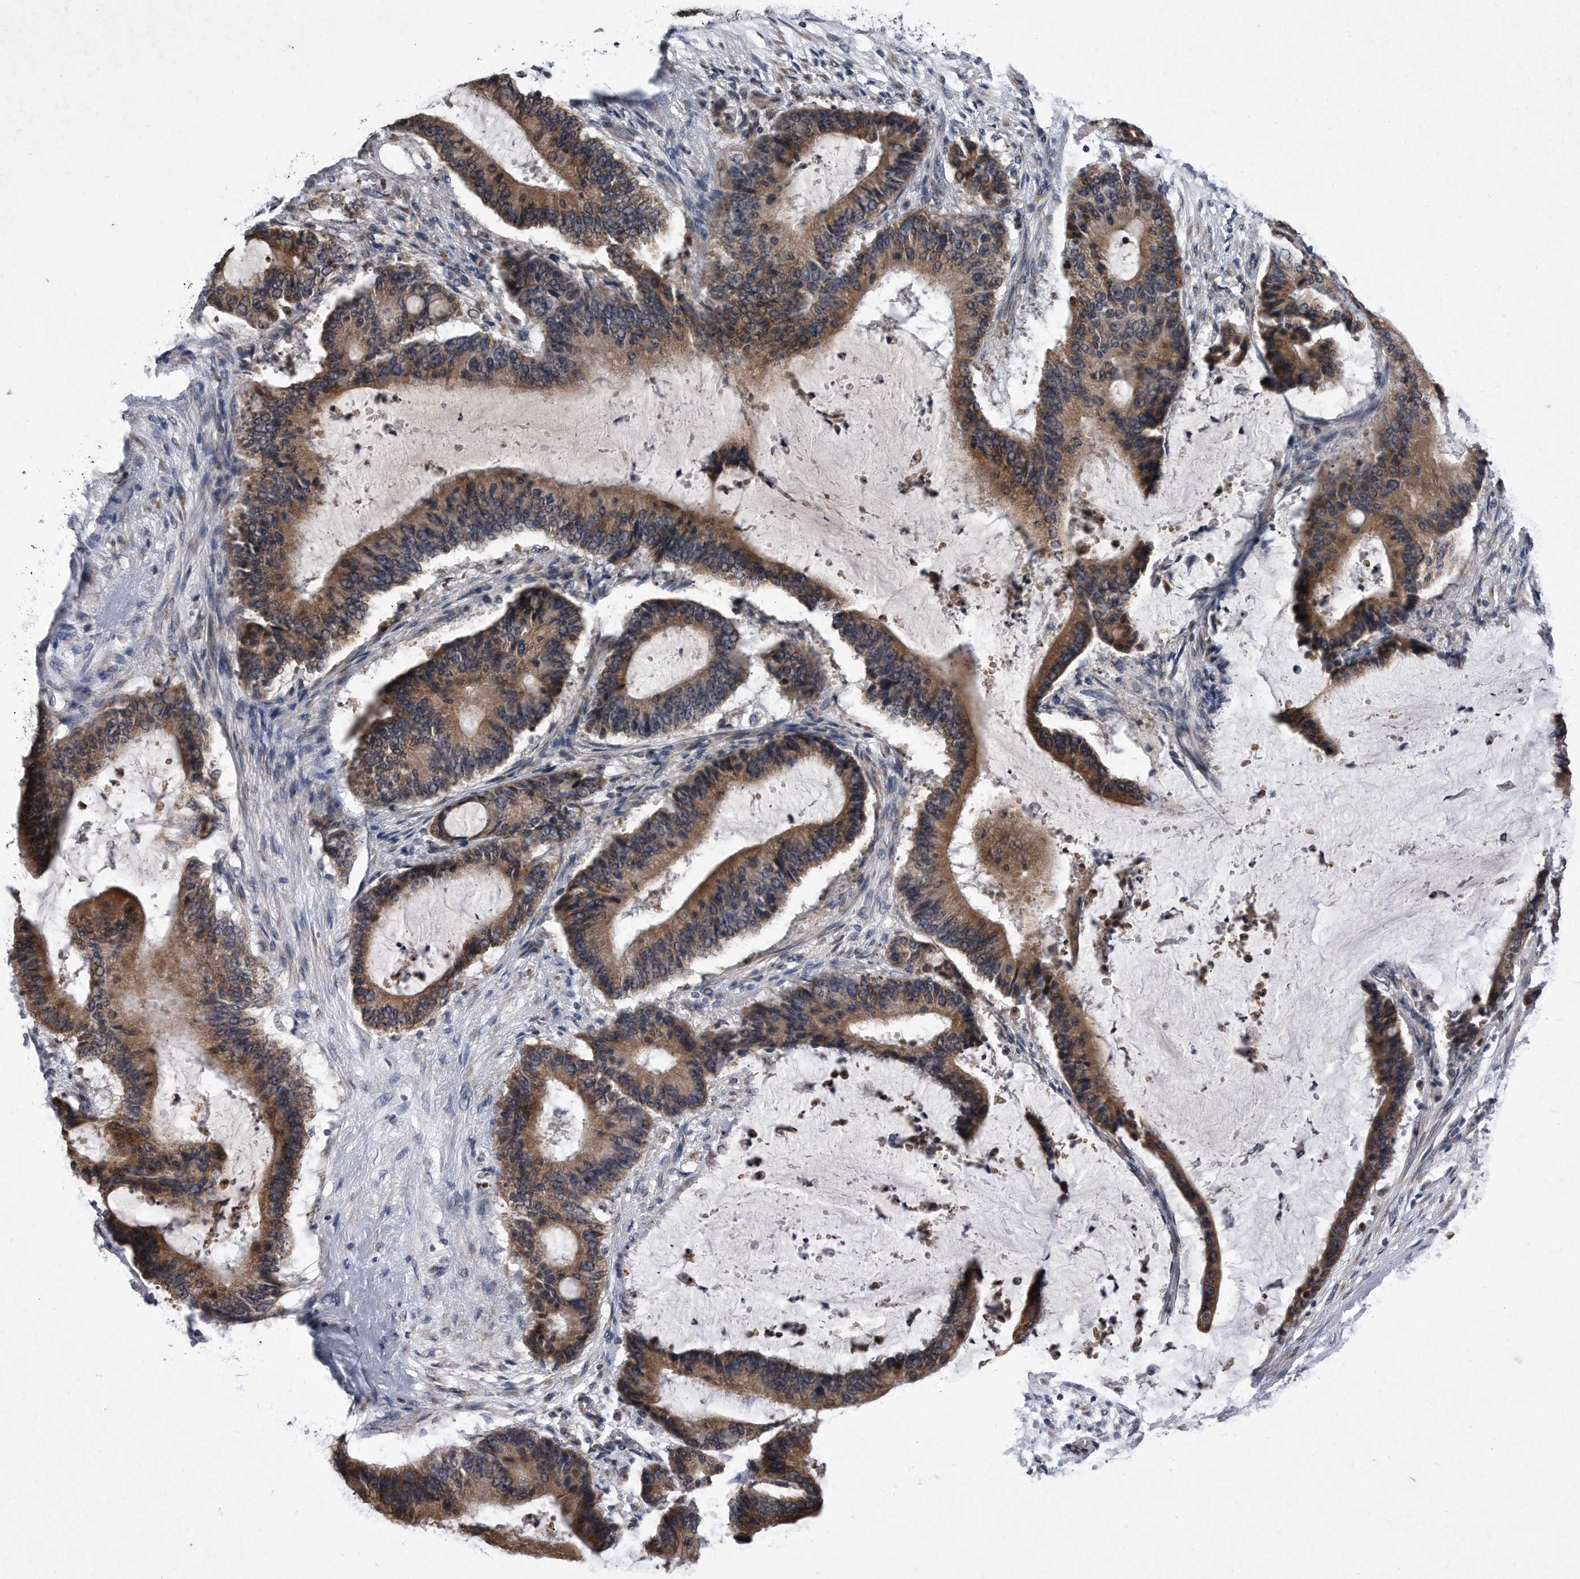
{"staining": {"intensity": "moderate", "quantity": ">75%", "location": "cytoplasmic/membranous"}, "tissue": "liver cancer", "cell_type": "Tumor cells", "image_type": "cancer", "snomed": [{"axis": "morphology", "description": "Normal tissue, NOS"}, {"axis": "morphology", "description": "Cholangiocarcinoma"}, {"axis": "topography", "description": "Liver"}, {"axis": "topography", "description": "Peripheral nerve tissue"}], "caption": "A histopathology image showing moderate cytoplasmic/membranous positivity in about >75% of tumor cells in cholangiocarcinoma (liver), as visualized by brown immunohistochemical staining.", "gene": "DAB1", "patient": {"sex": "female", "age": 73}}